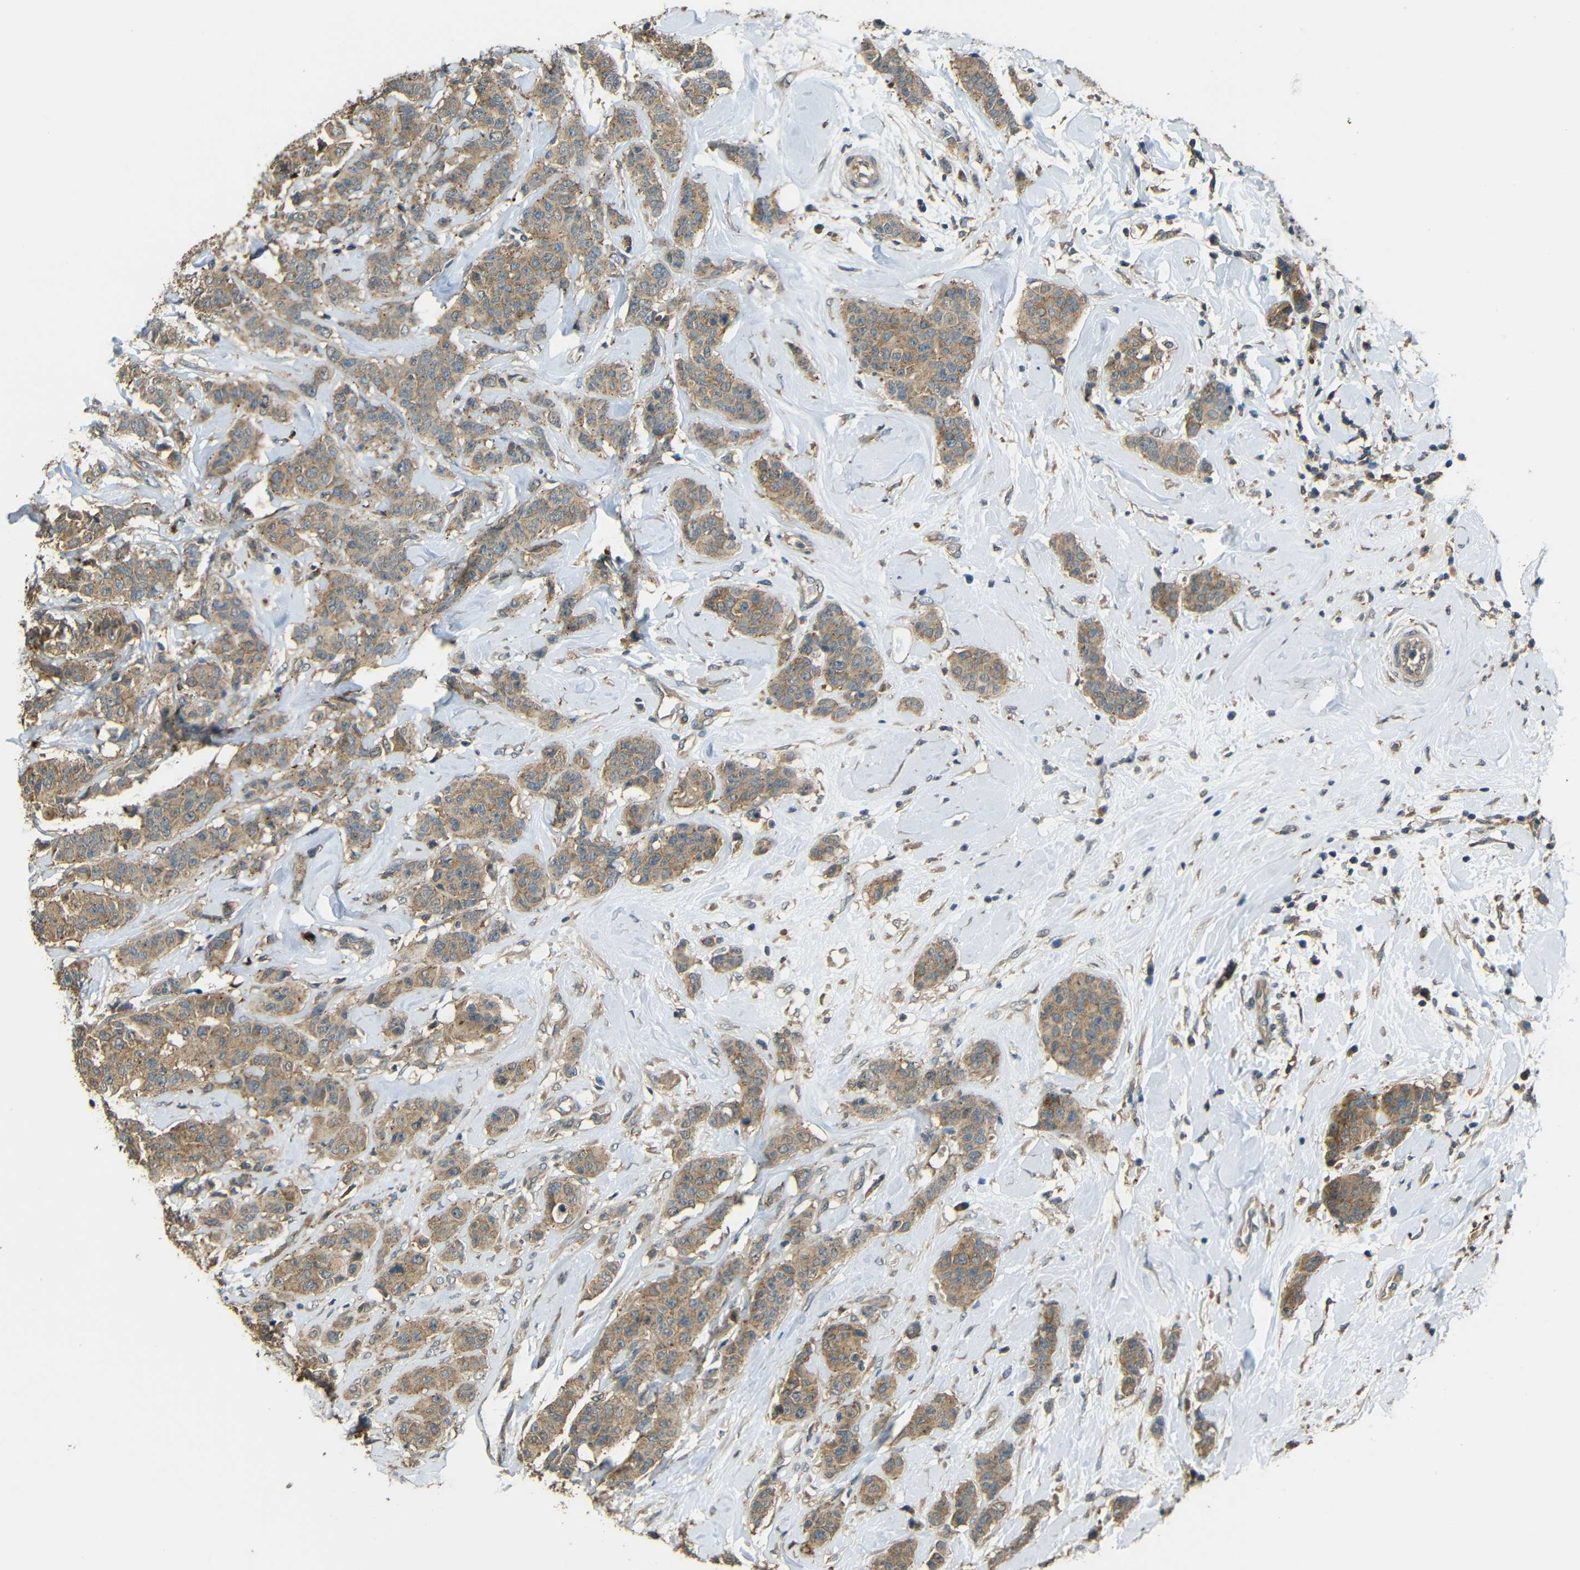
{"staining": {"intensity": "moderate", "quantity": ">75%", "location": "cytoplasmic/membranous"}, "tissue": "breast cancer", "cell_type": "Tumor cells", "image_type": "cancer", "snomed": [{"axis": "morphology", "description": "Normal tissue, NOS"}, {"axis": "morphology", "description": "Duct carcinoma"}, {"axis": "topography", "description": "Breast"}], "caption": "A brown stain shows moderate cytoplasmic/membranous expression of a protein in human breast cancer (invasive ductal carcinoma) tumor cells.", "gene": "ACACA", "patient": {"sex": "female", "age": 40}}